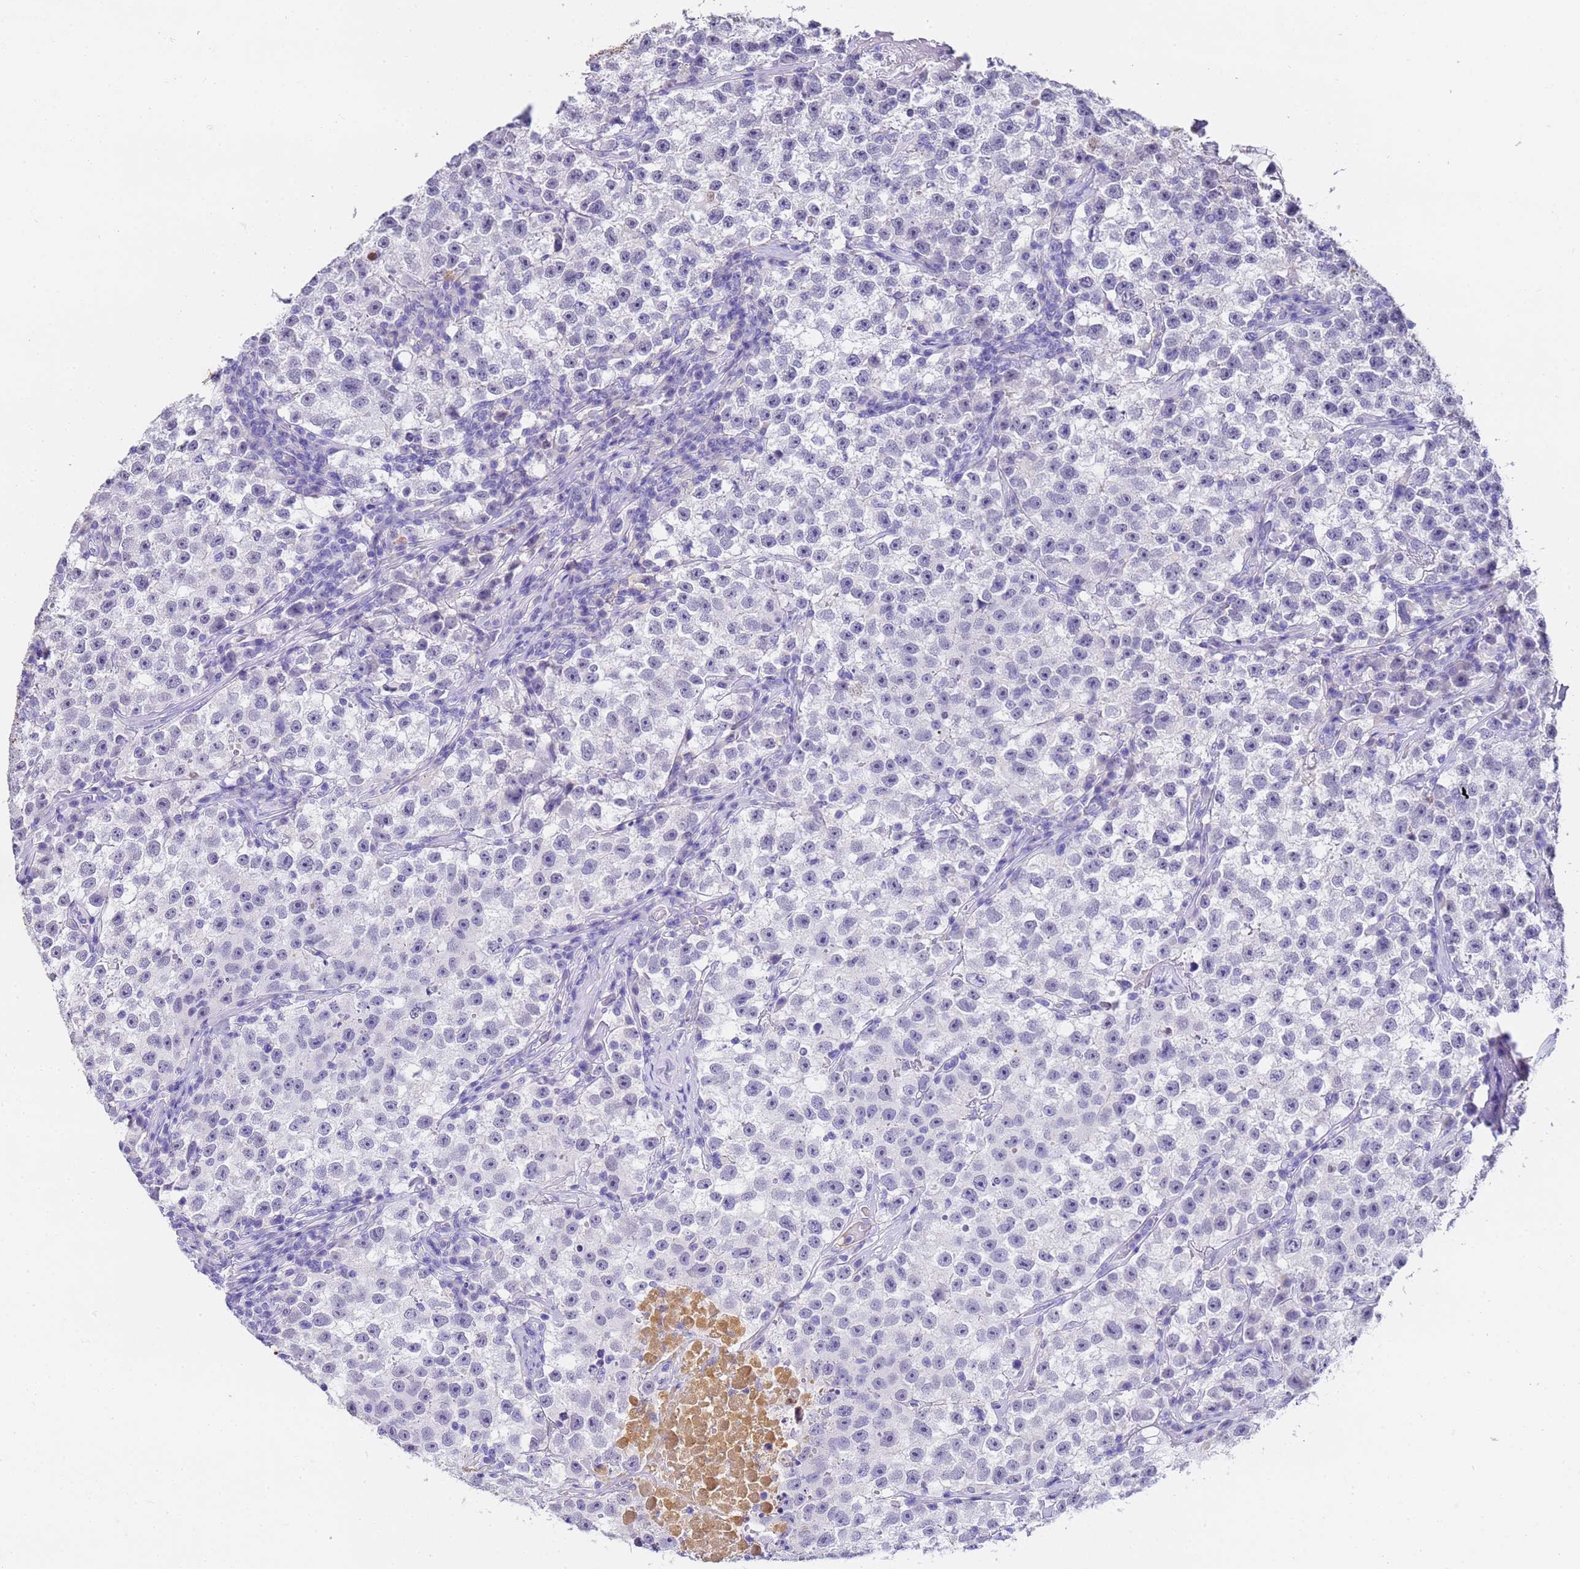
{"staining": {"intensity": "negative", "quantity": "none", "location": "none"}, "tissue": "testis cancer", "cell_type": "Tumor cells", "image_type": "cancer", "snomed": [{"axis": "morphology", "description": "Seminoma, NOS"}, {"axis": "topography", "description": "Testis"}], "caption": "Testis cancer was stained to show a protein in brown. There is no significant staining in tumor cells.", "gene": "CFHR2", "patient": {"sex": "male", "age": 22}}